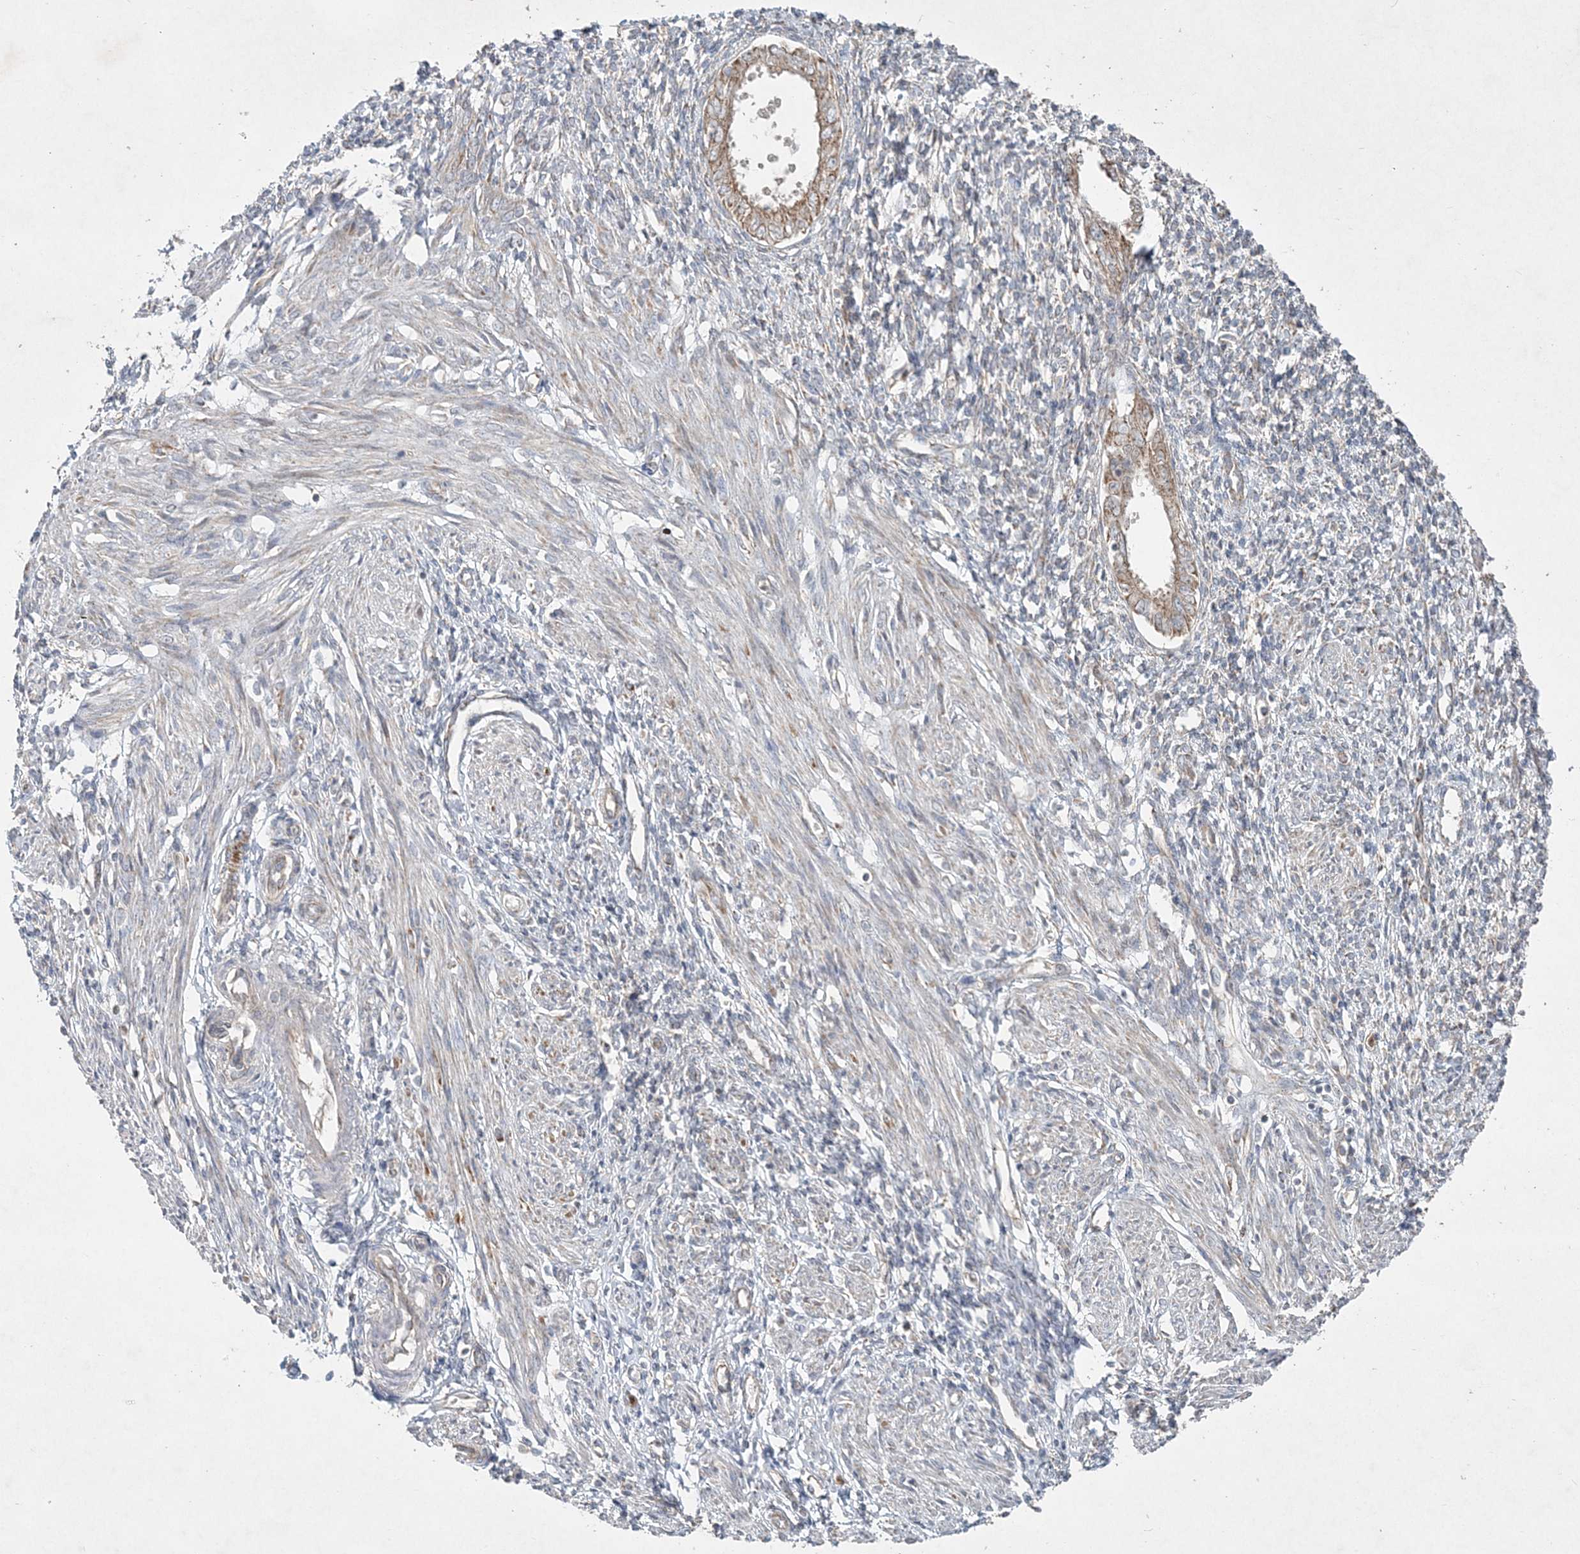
{"staining": {"intensity": "moderate", "quantity": "25%-75%", "location": "cytoplasmic/membranous"}, "tissue": "endometrium", "cell_type": "Cells in endometrial stroma", "image_type": "normal", "snomed": [{"axis": "morphology", "description": "Normal tissue, NOS"}, {"axis": "topography", "description": "Endometrium"}], "caption": "Immunohistochemical staining of normal endometrium shows moderate cytoplasmic/membranous protein positivity in approximately 25%-75% of cells in endometrial stroma.", "gene": "LRPPRC", "patient": {"sex": "female", "age": 66}}